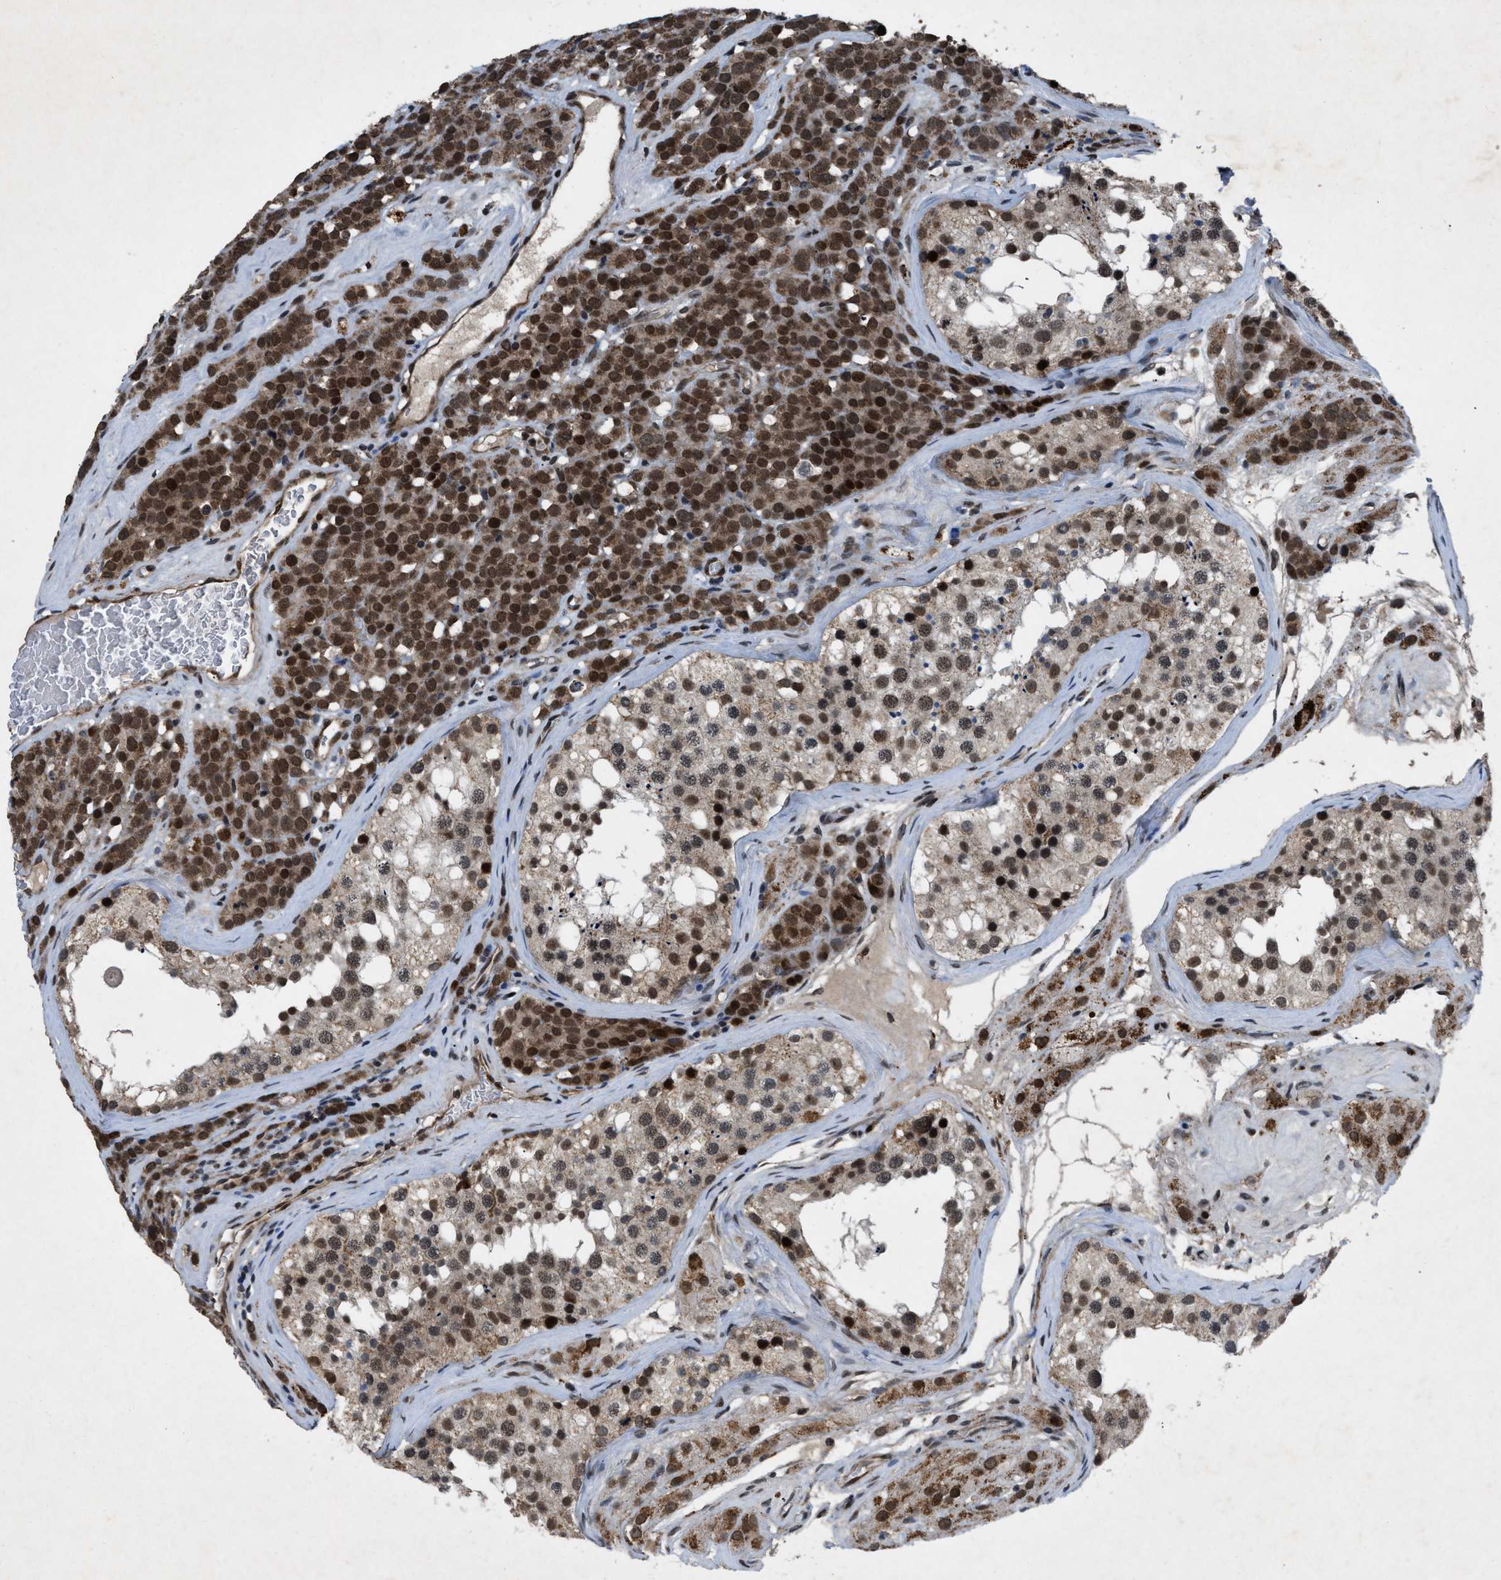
{"staining": {"intensity": "strong", "quantity": ">75%", "location": "cytoplasmic/membranous,nuclear"}, "tissue": "testis cancer", "cell_type": "Tumor cells", "image_type": "cancer", "snomed": [{"axis": "morphology", "description": "Seminoma, NOS"}, {"axis": "topography", "description": "Testis"}], "caption": "This micrograph demonstrates testis cancer (seminoma) stained with IHC to label a protein in brown. The cytoplasmic/membranous and nuclear of tumor cells show strong positivity for the protein. Nuclei are counter-stained blue.", "gene": "ZNHIT1", "patient": {"sex": "male", "age": 71}}